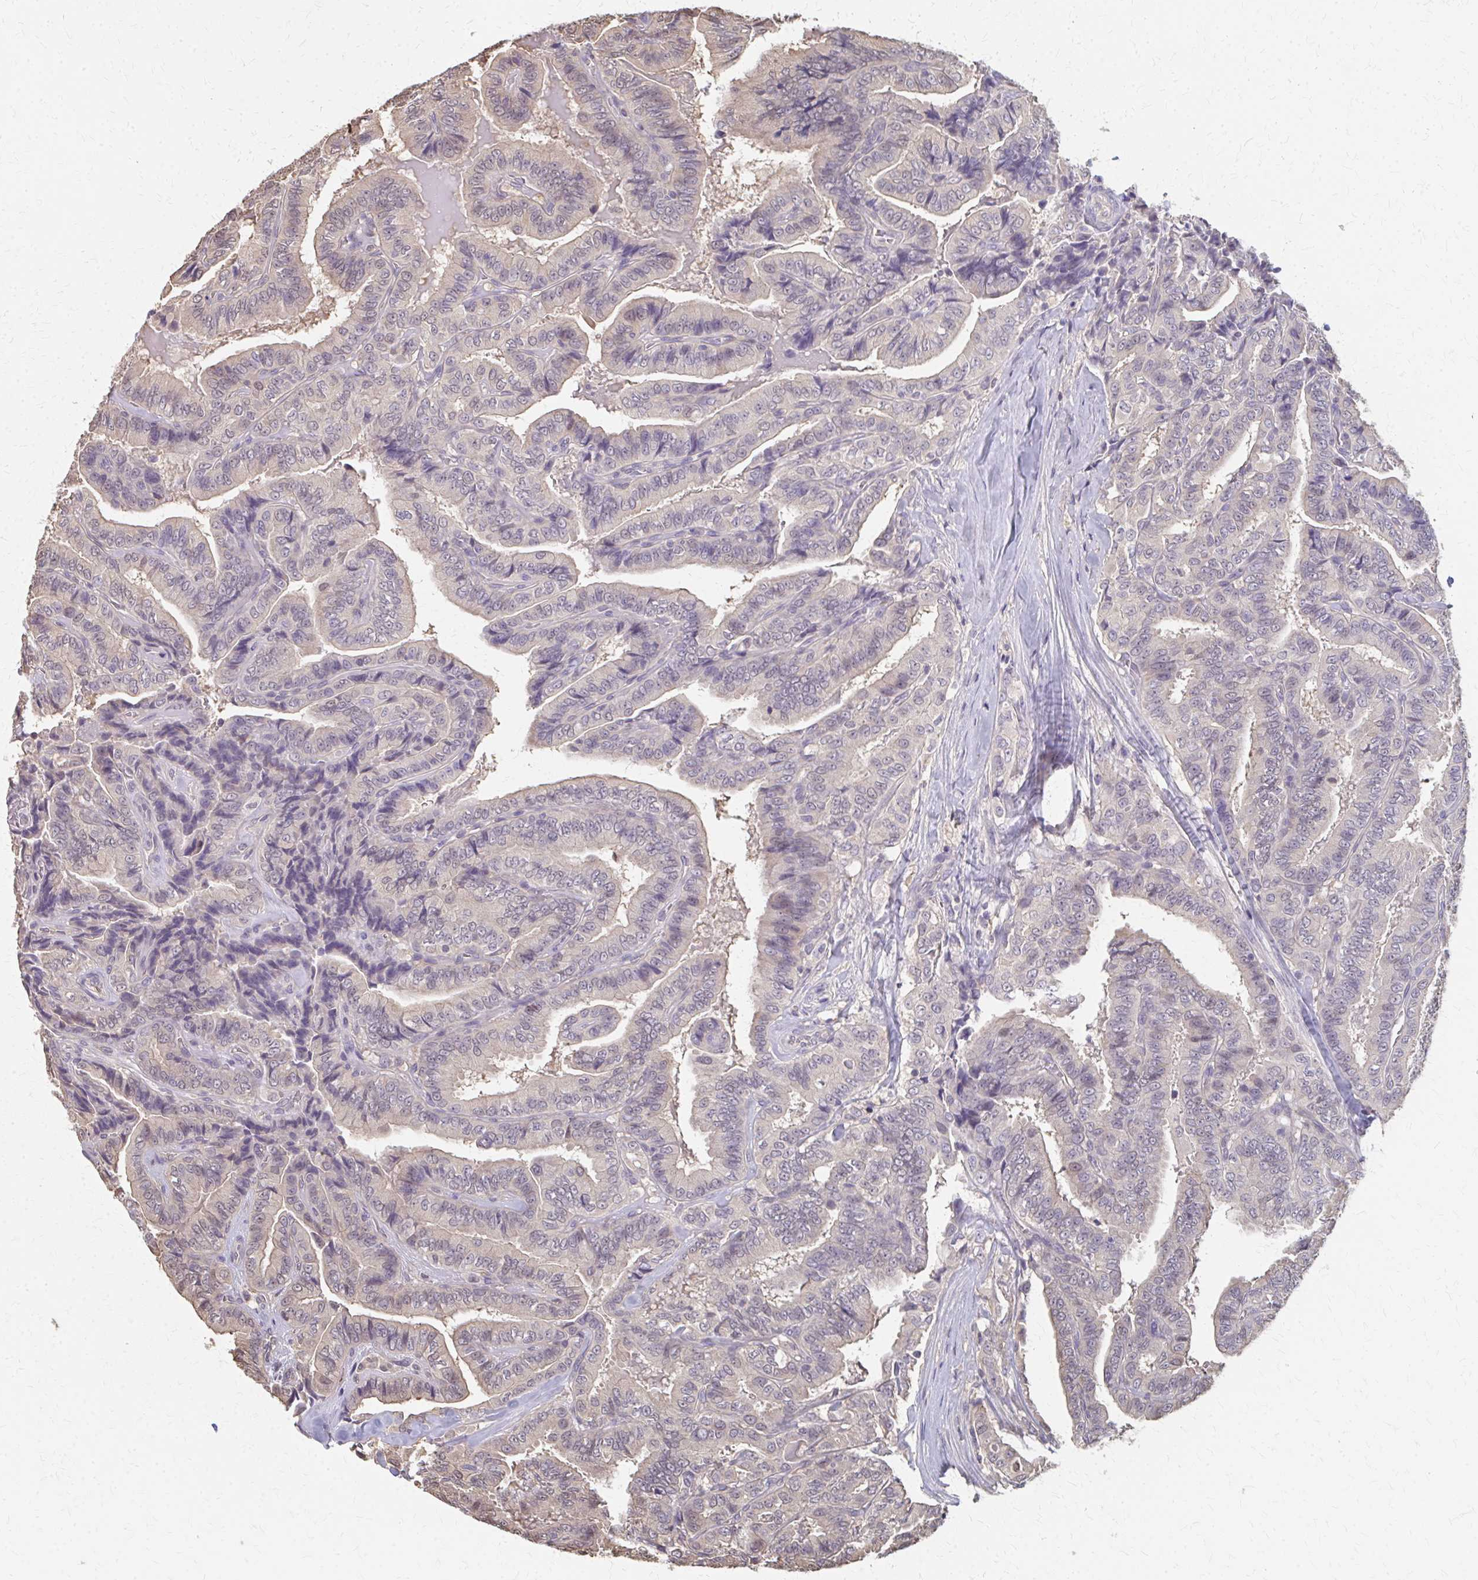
{"staining": {"intensity": "negative", "quantity": "none", "location": "none"}, "tissue": "thyroid cancer", "cell_type": "Tumor cells", "image_type": "cancer", "snomed": [{"axis": "morphology", "description": "Papillary adenocarcinoma, NOS"}, {"axis": "topography", "description": "Thyroid gland"}], "caption": "High magnification brightfield microscopy of papillary adenocarcinoma (thyroid) stained with DAB (3,3'-diaminobenzidine) (brown) and counterstained with hematoxylin (blue): tumor cells show no significant positivity.", "gene": "RABGAP1L", "patient": {"sex": "male", "age": 61}}